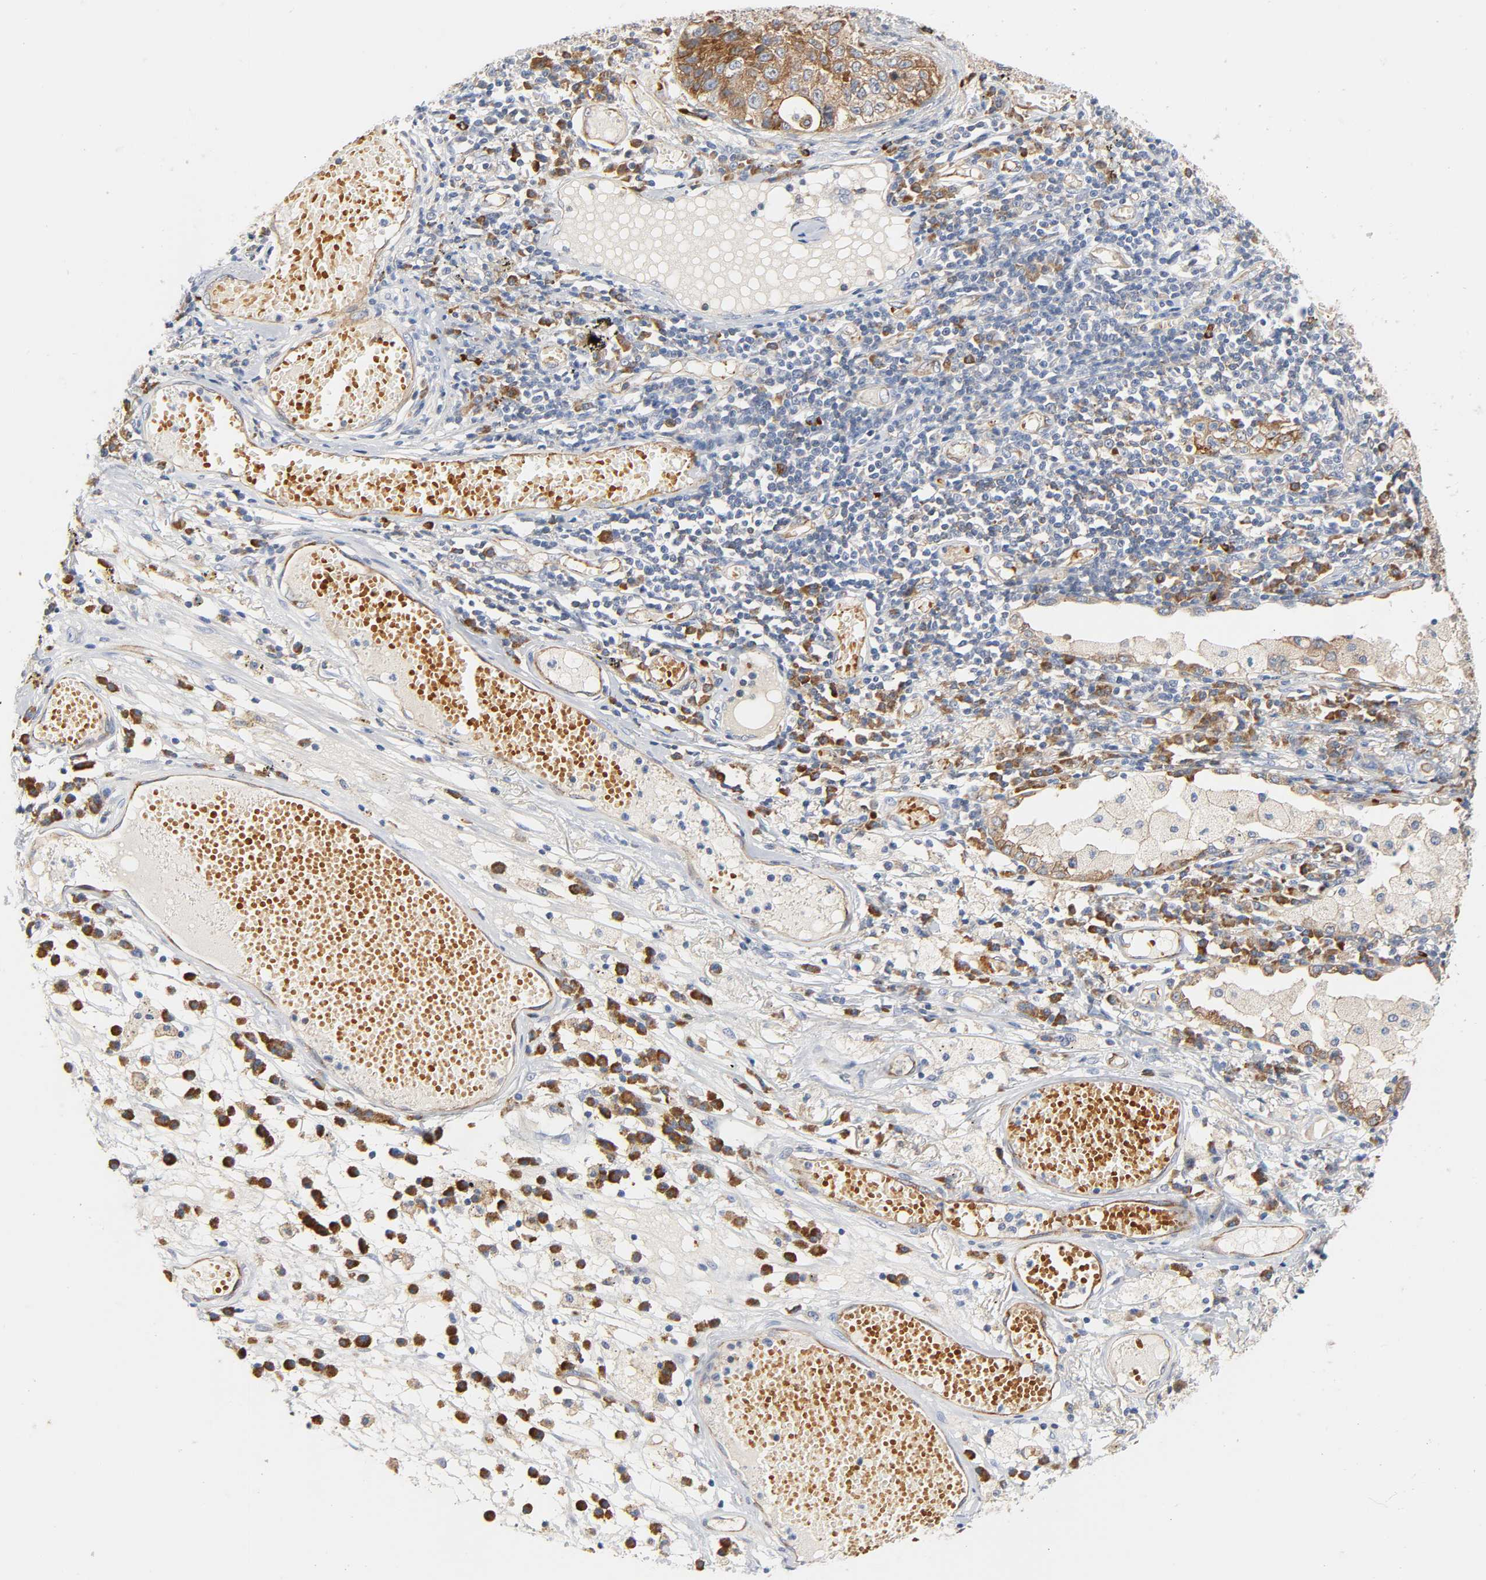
{"staining": {"intensity": "moderate", "quantity": ">75%", "location": "cytoplasmic/membranous"}, "tissue": "lung cancer", "cell_type": "Tumor cells", "image_type": "cancer", "snomed": [{"axis": "morphology", "description": "Squamous cell carcinoma, NOS"}, {"axis": "topography", "description": "Lung"}], "caption": "Immunohistochemistry image of squamous cell carcinoma (lung) stained for a protein (brown), which reveals medium levels of moderate cytoplasmic/membranous positivity in about >75% of tumor cells.", "gene": "CD2AP", "patient": {"sex": "male", "age": 71}}